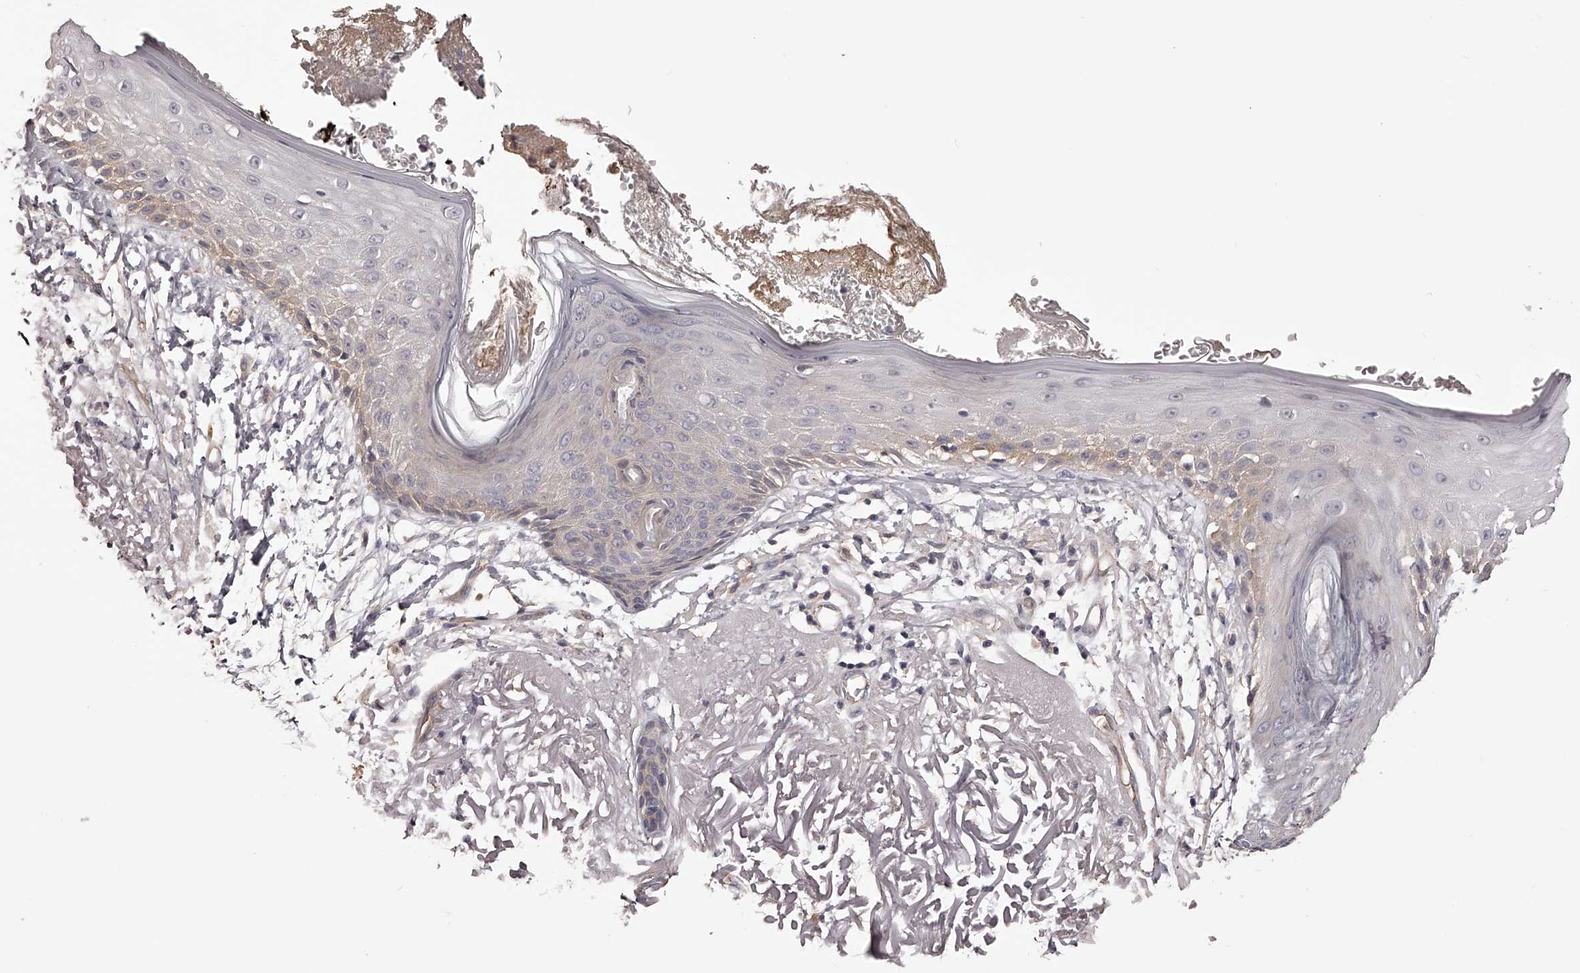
{"staining": {"intensity": "negative", "quantity": "none", "location": "none"}, "tissue": "skin", "cell_type": "Fibroblasts", "image_type": "normal", "snomed": [{"axis": "morphology", "description": "Normal tissue, NOS"}, {"axis": "topography", "description": "Skin"}, {"axis": "topography", "description": "Skeletal muscle"}], "caption": "The micrograph shows no significant expression in fibroblasts of skin.", "gene": "LTV1", "patient": {"sex": "male", "age": 83}}